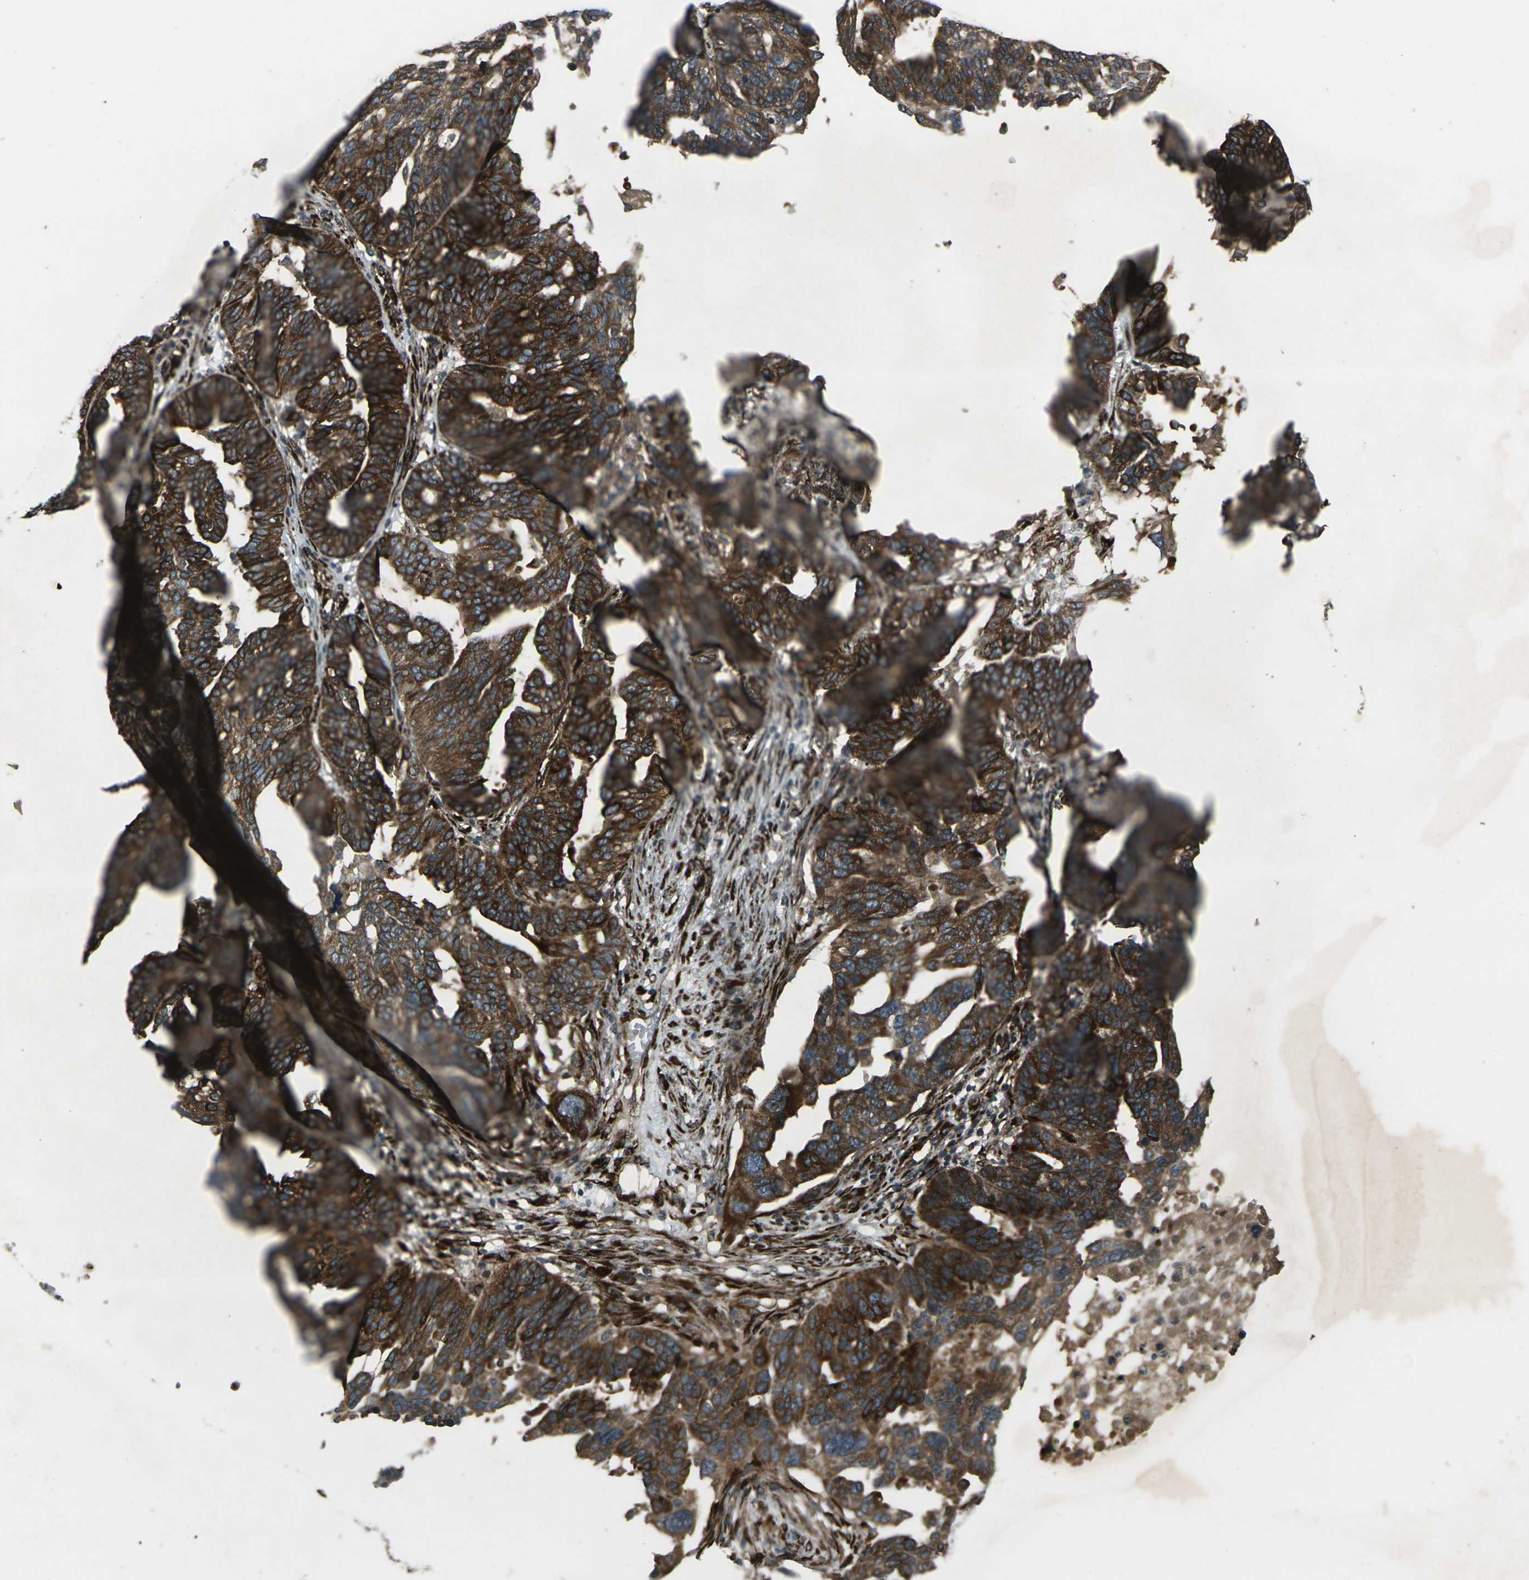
{"staining": {"intensity": "strong", "quantity": ">75%", "location": "cytoplasmic/membranous"}, "tissue": "ovarian cancer", "cell_type": "Tumor cells", "image_type": "cancer", "snomed": [{"axis": "morphology", "description": "Cystadenocarcinoma, serous, NOS"}, {"axis": "topography", "description": "Ovary"}], "caption": "Tumor cells demonstrate high levels of strong cytoplasmic/membranous expression in approximately >75% of cells in ovarian cancer (serous cystadenocarcinoma).", "gene": "LSMEM1", "patient": {"sex": "female", "age": 59}}